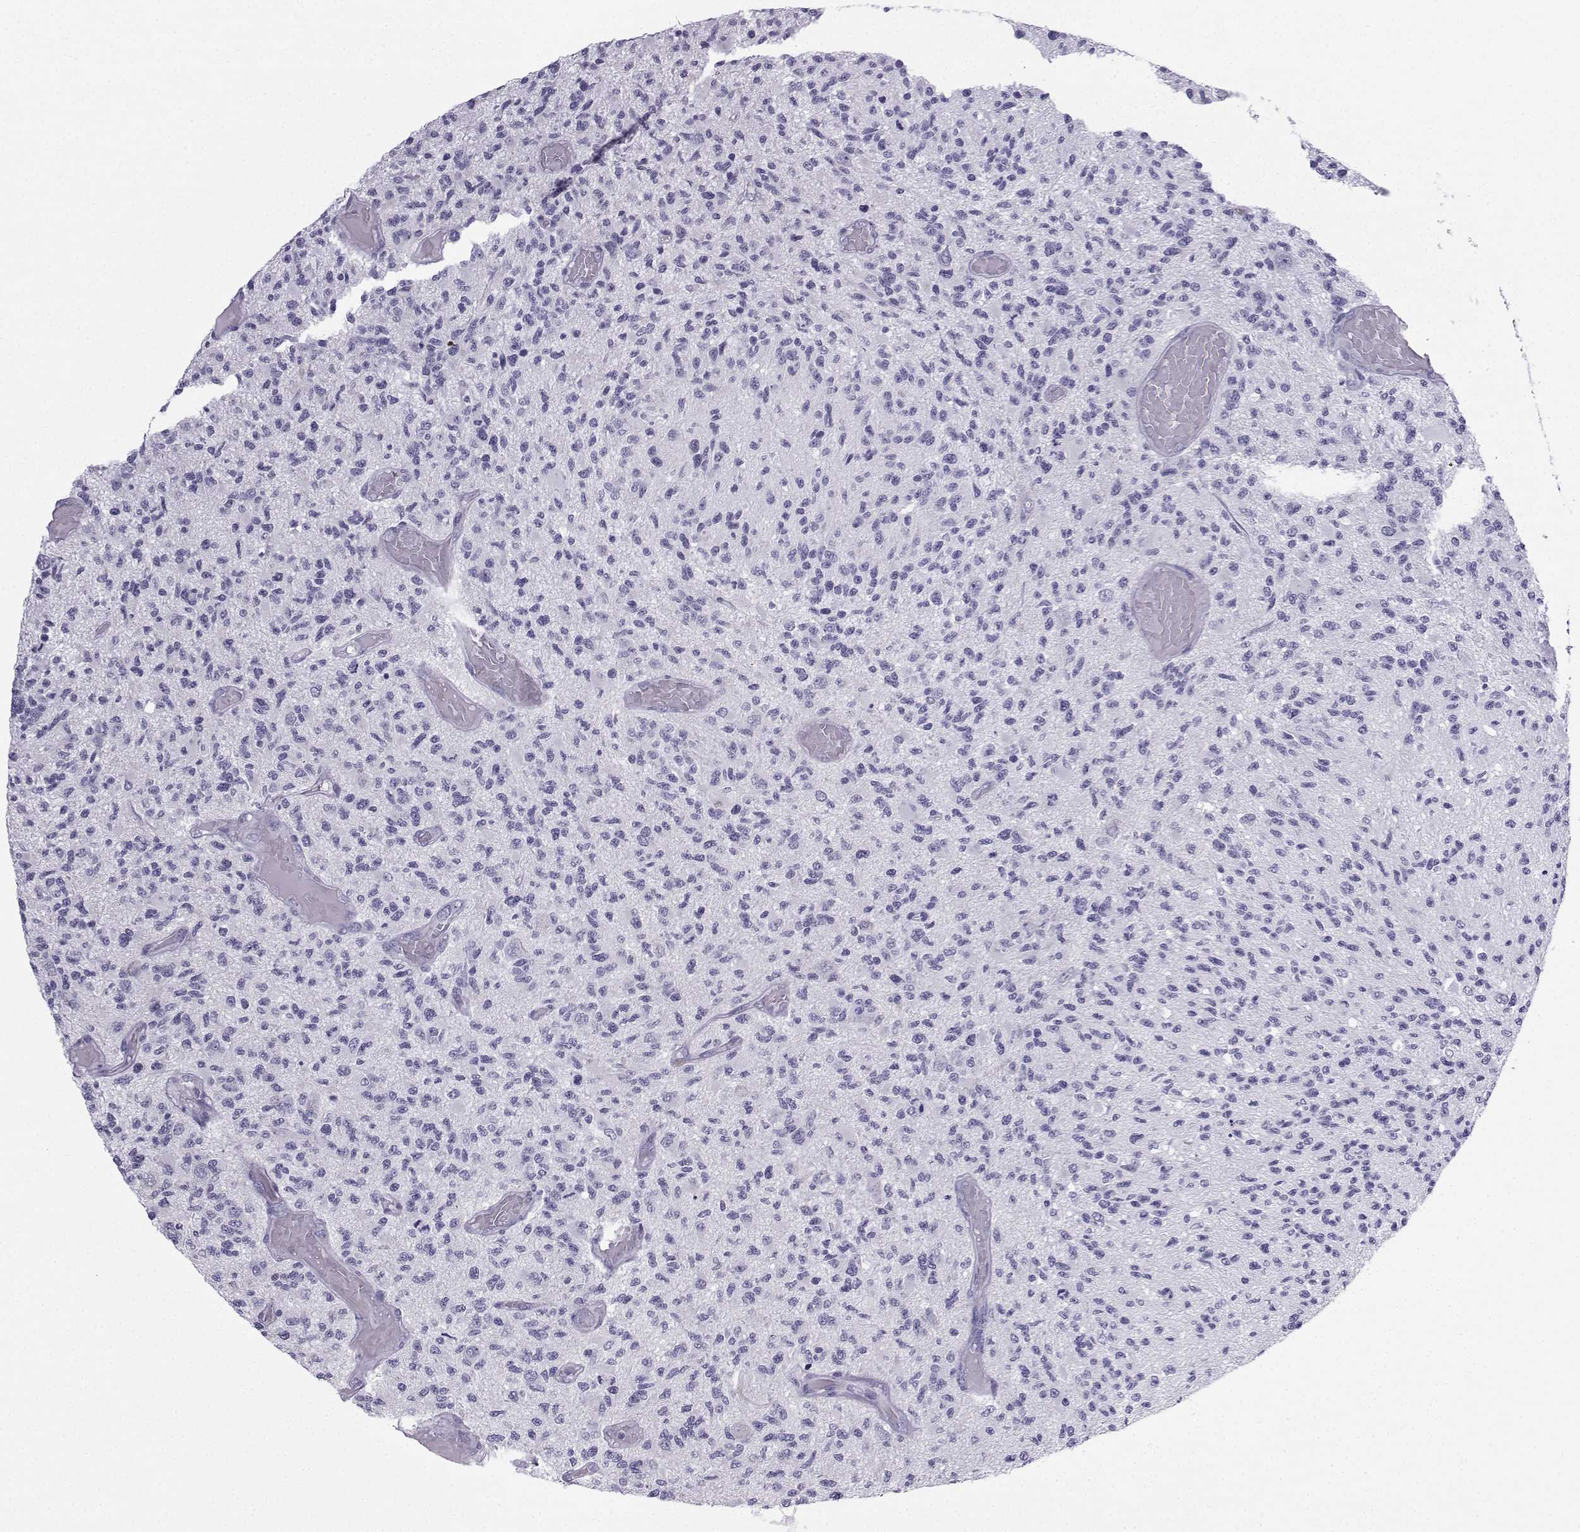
{"staining": {"intensity": "negative", "quantity": "none", "location": "none"}, "tissue": "glioma", "cell_type": "Tumor cells", "image_type": "cancer", "snomed": [{"axis": "morphology", "description": "Glioma, malignant, High grade"}, {"axis": "topography", "description": "Brain"}], "caption": "There is no significant expression in tumor cells of glioma.", "gene": "ZBTB8B", "patient": {"sex": "female", "age": 63}}